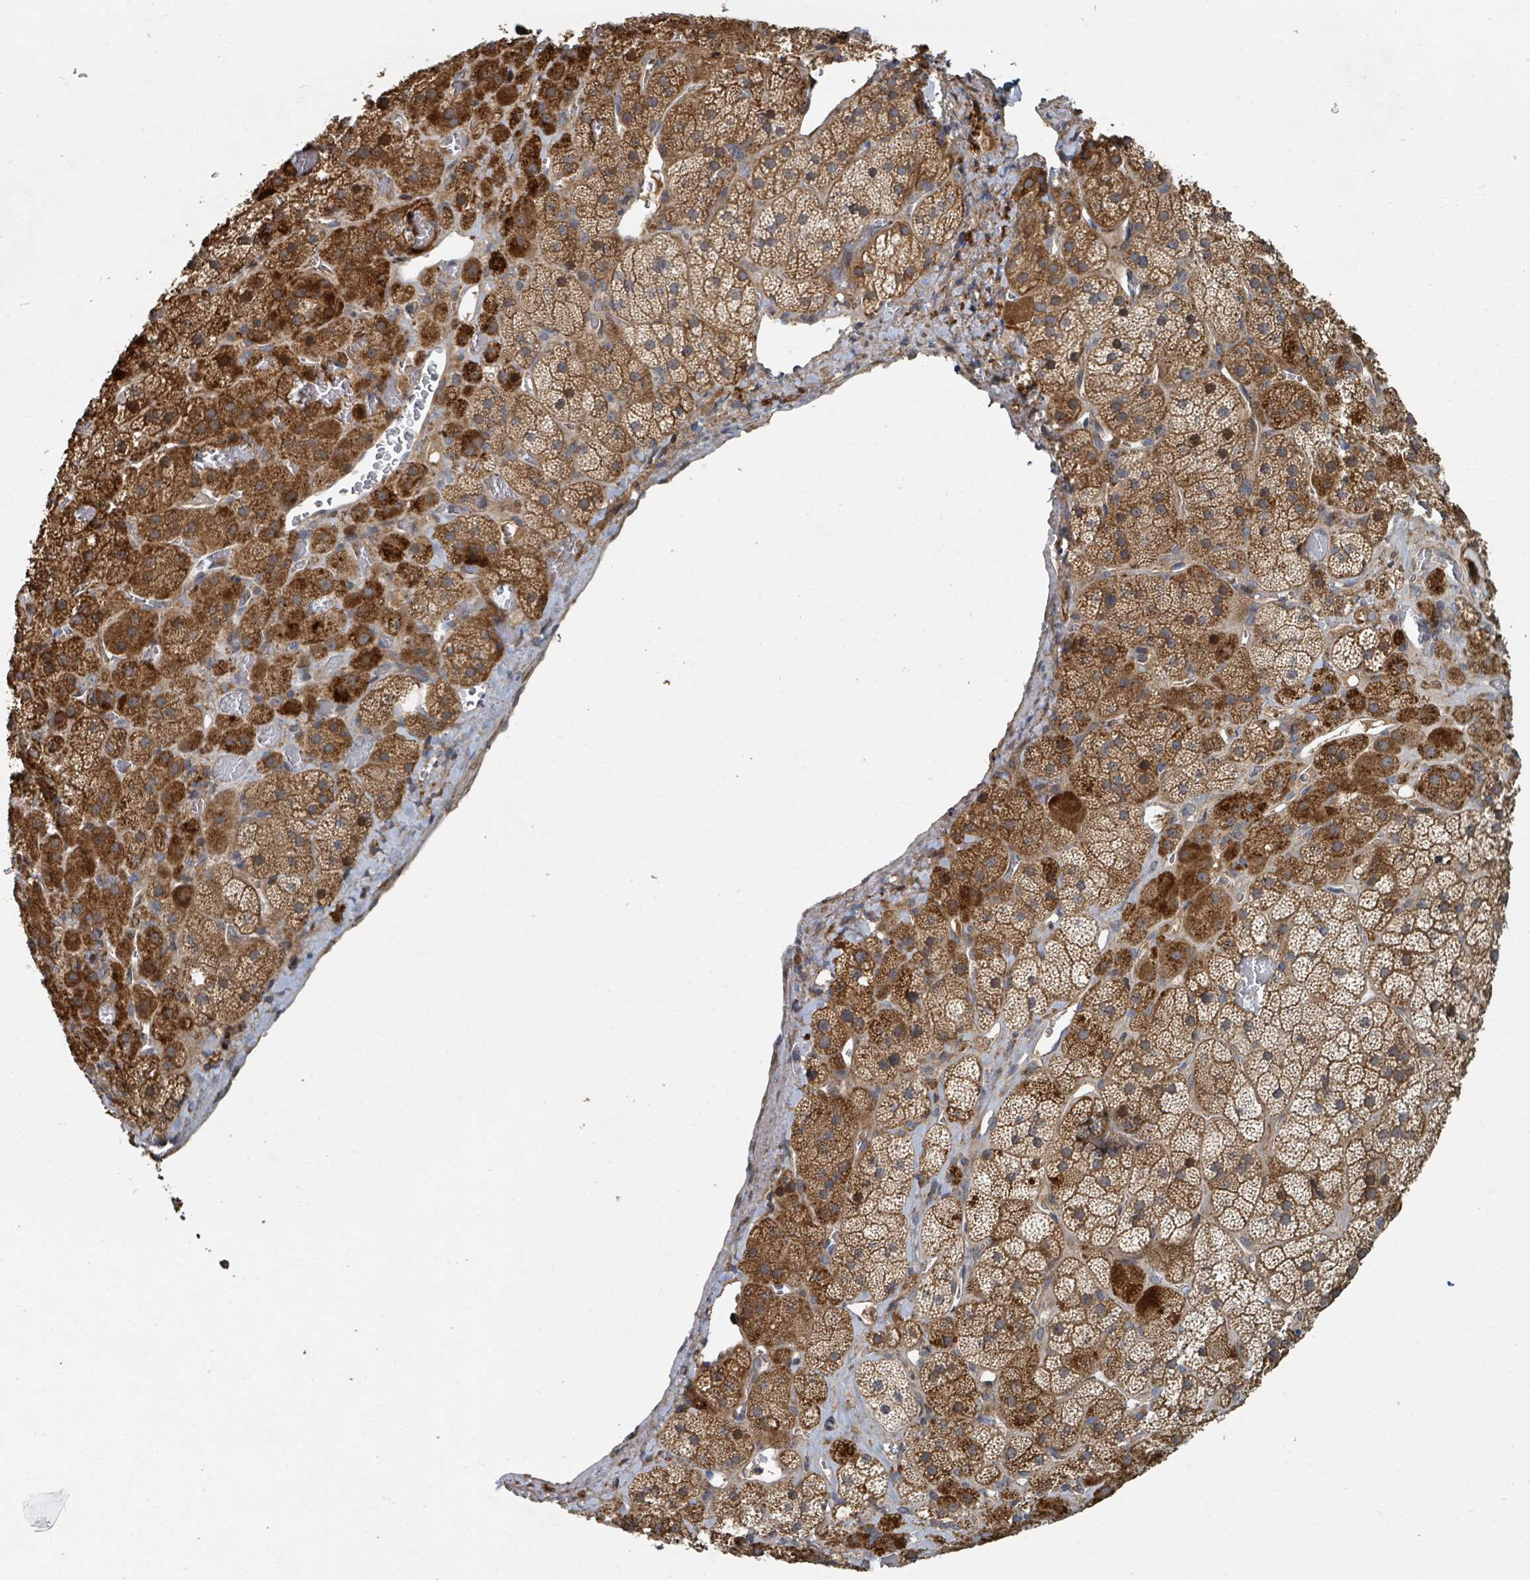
{"staining": {"intensity": "strong", "quantity": ">75%", "location": "cytoplasmic/membranous"}, "tissue": "adrenal gland", "cell_type": "Glandular cells", "image_type": "normal", "snomed": [{"axis": "morphology", "description": "Normal tissue, NOS"}, {"axis": "topography", "description": "Adrenal gland"}], "caption": "The photomicrograph displays staining of benign adrenal gland, revealing strong cytoplasmic/membranous protein staining (brown color) within glandular cells. (DAB (3,3'-diaminobenzidine) IHC with brightfield microscopy, high magnification).", "gene": "DPM1", "patient": {"sex": "male", "age": 57}}